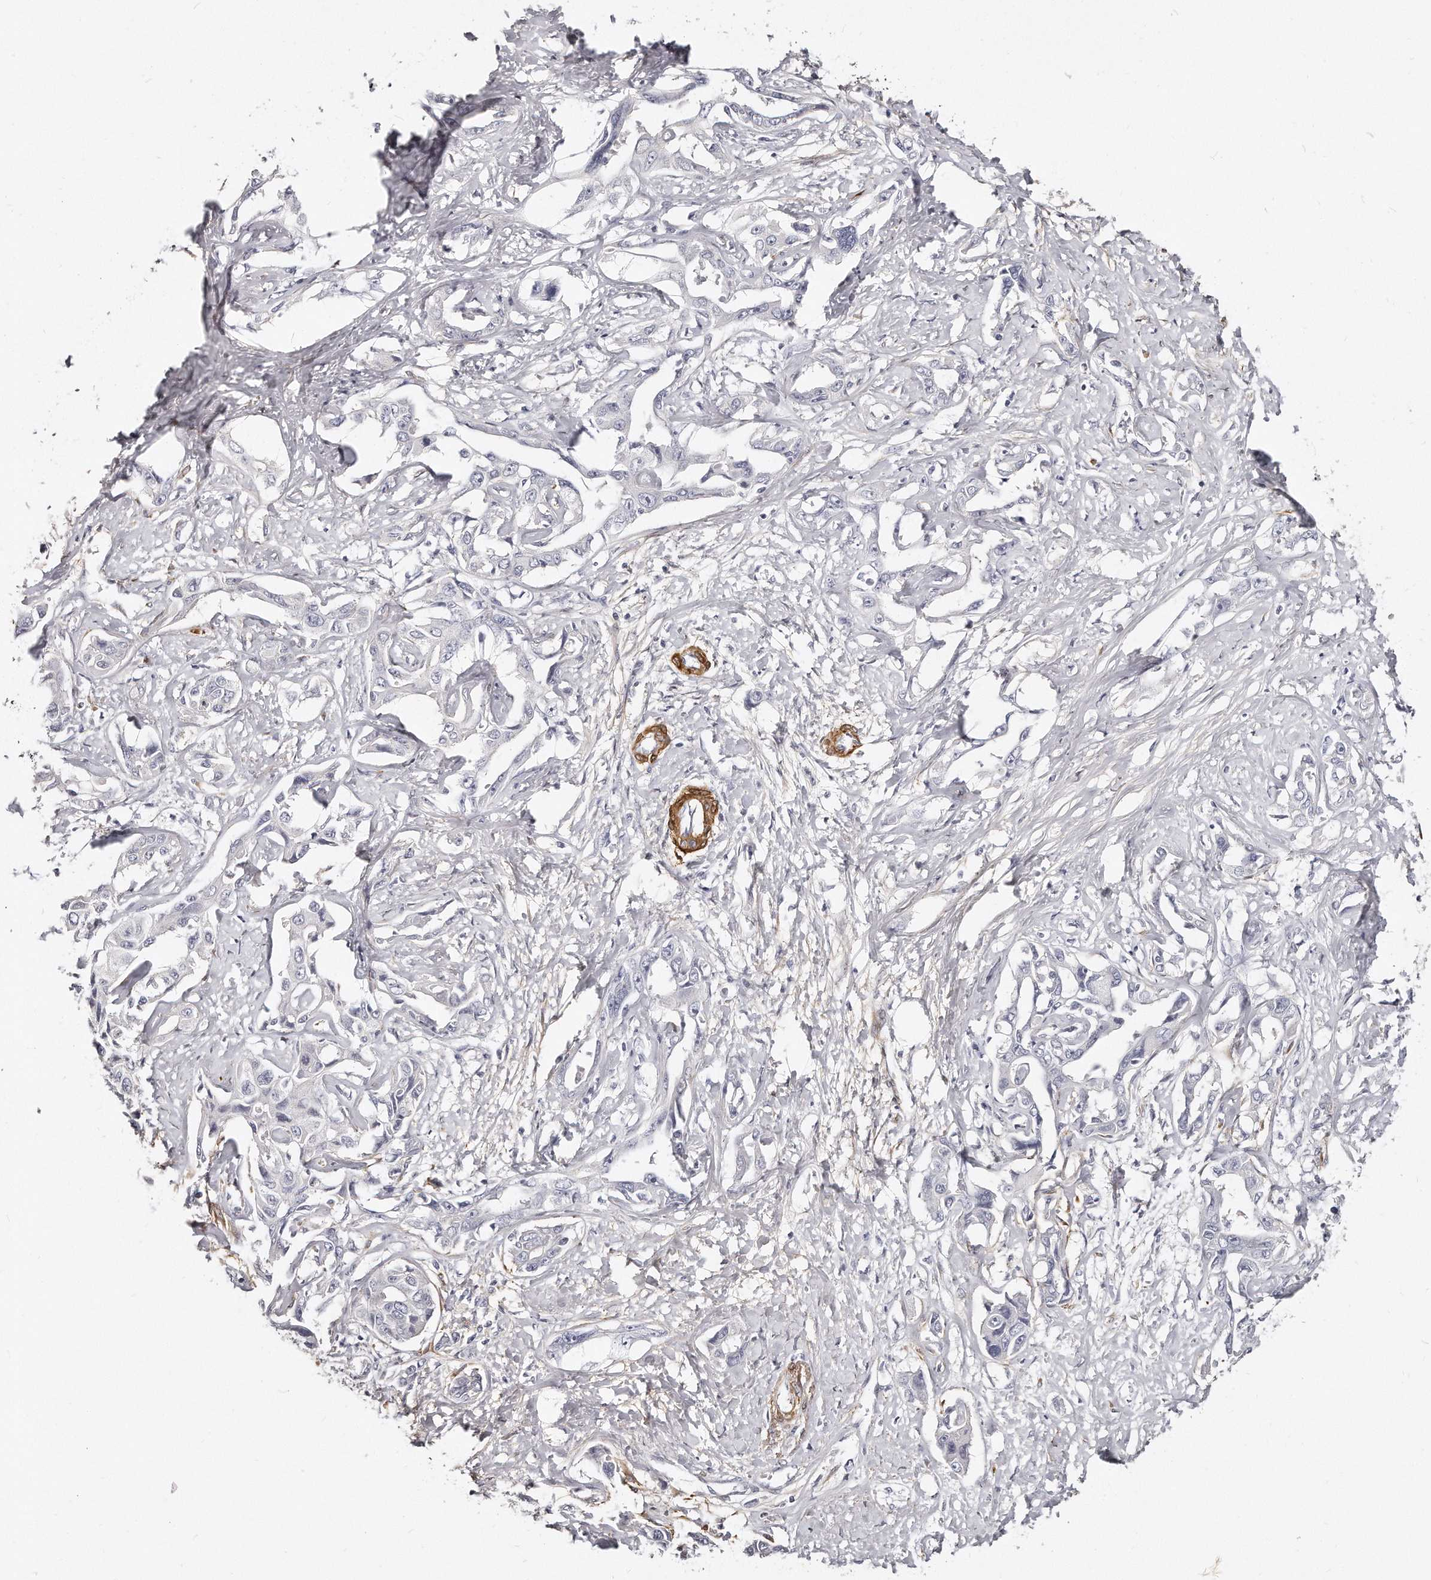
{"staining": {"intensity": "negative", "quantity": "none", "location": "none"}, "tissue": "liver cancer", "cell_type": "Tumor cells", "image_type": "cancer", "snomed": [{"axis": "morphology", "description": "Cholangiocarcinoma"}, {"axis": "topography", "description": "Liver"}], "caption": "A histopathology image of liver cancer stained for a protein reveals no brown staining in tumor cells.", "gene": "LMOD1", "patient": {"sex": "male", "age": 59}}